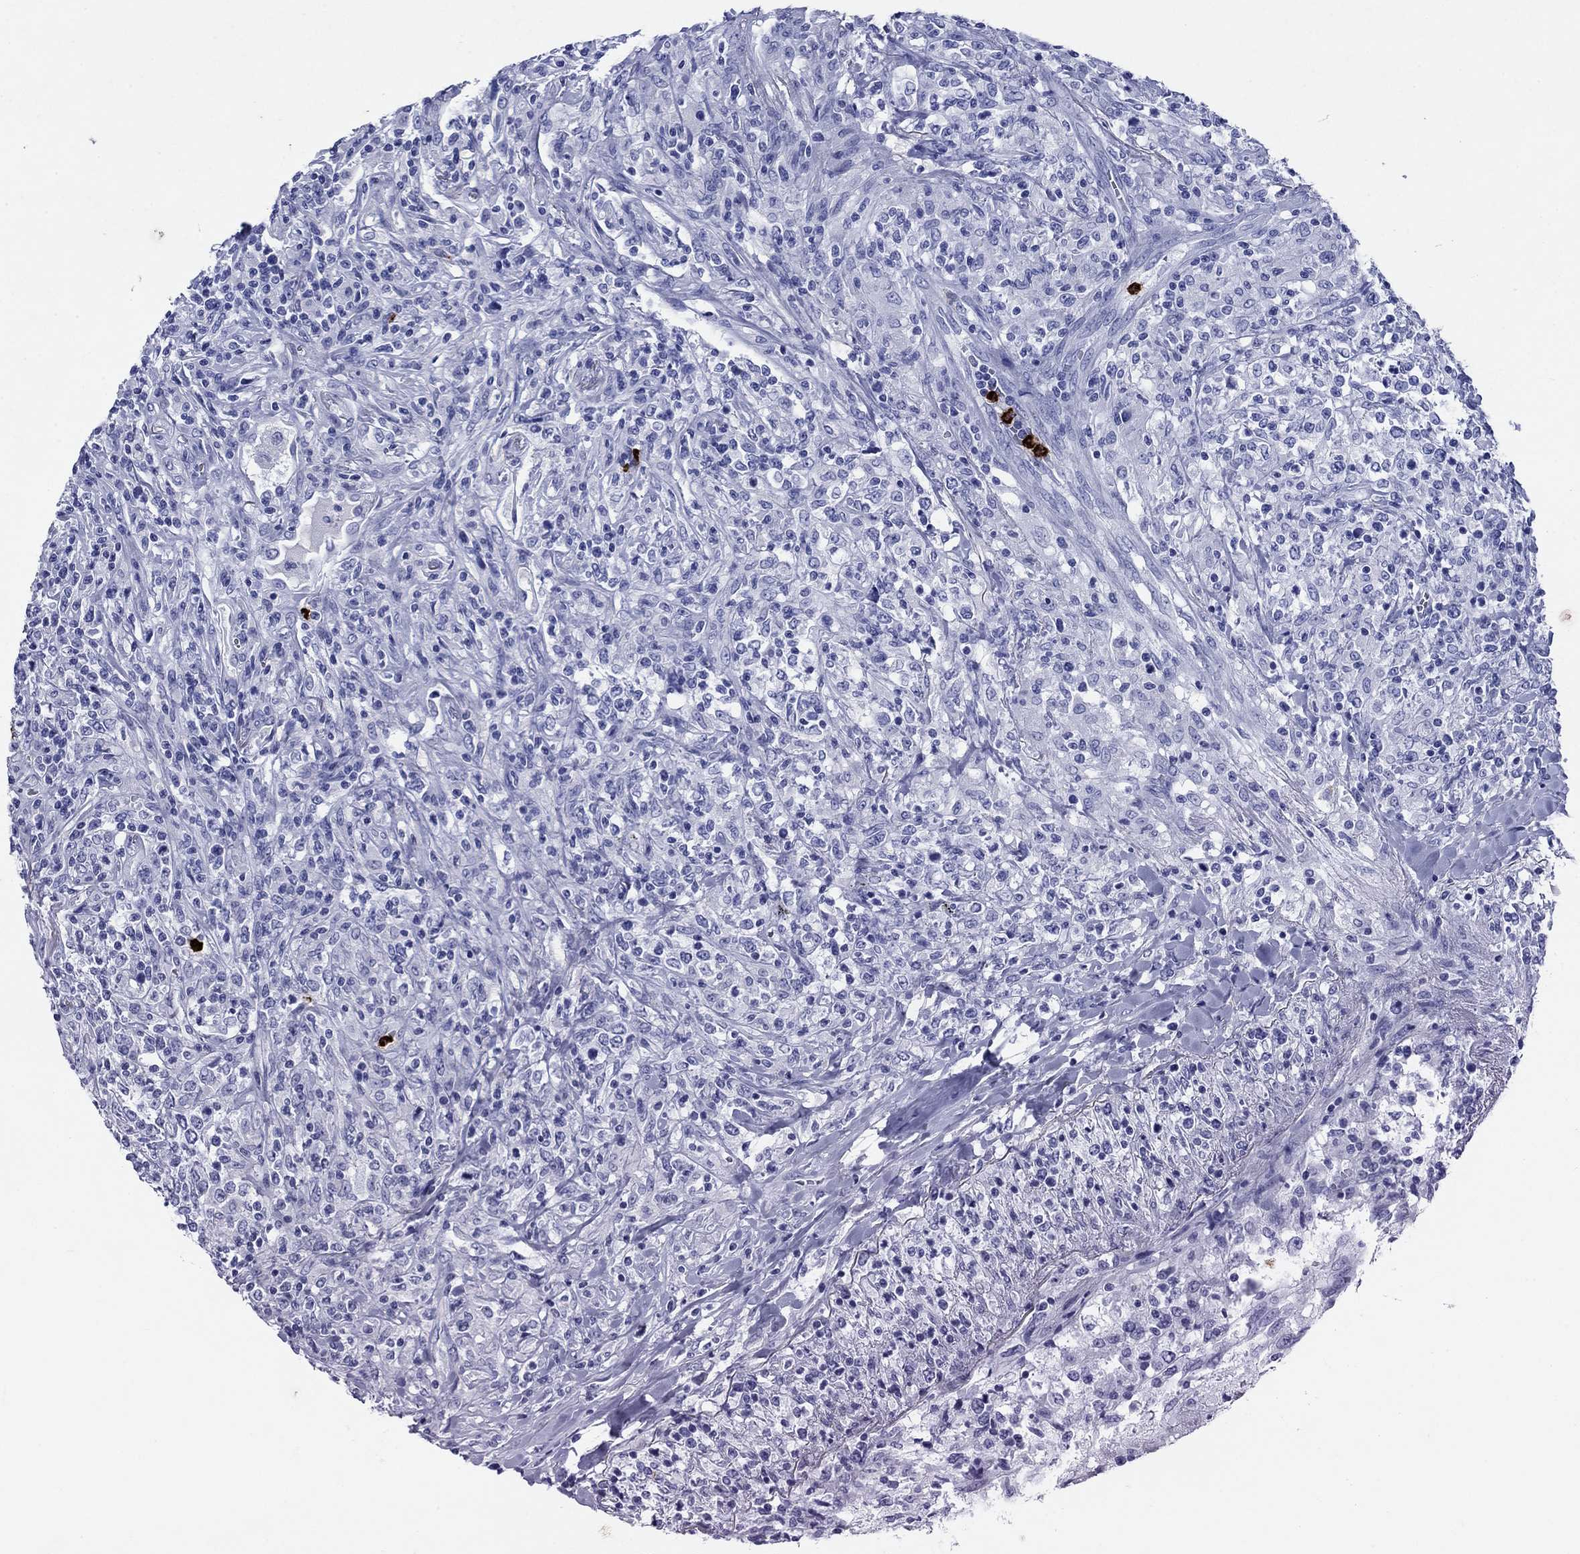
{"staining": {"intensity": "negative", "quantity": "none", "location": "none"}, "tissue": "lymphoma", "cell_type": "Tumor cells", "image_type": "cancer", "snomed": [{"axis": "morphology", "description": "Malignant lymphoma, non-Hodgkin's type, High grade"}, {"axis": "topography", "description": "Lung"}], "caption": "Immunohistochemistry (IHC) image of human lymphoma stained for a protein (brown), which reveals no positivity in tumor cells. Nuclei are stained in blue.", "gene": "AZU1", "patient": {"sex": "male", "age": 79}}